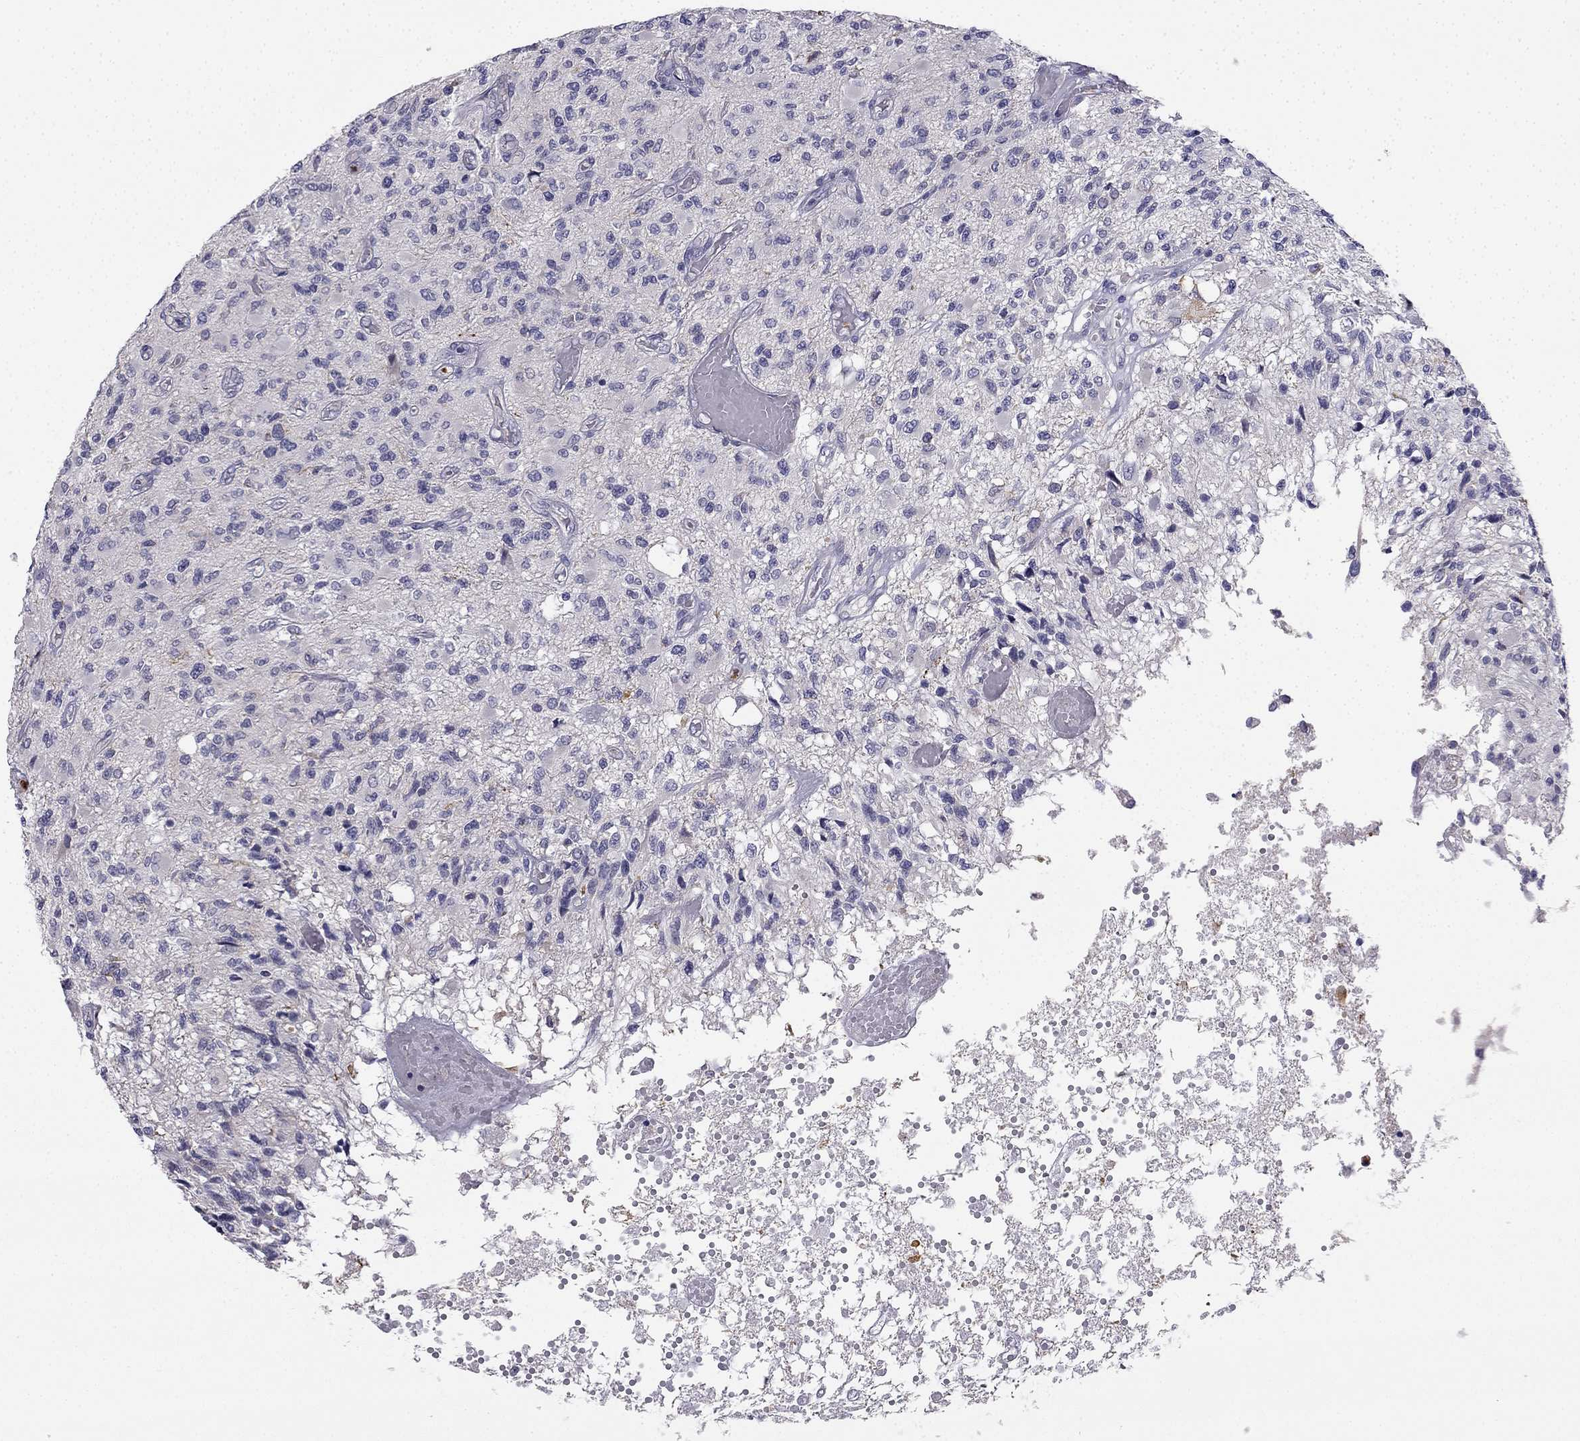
{"staining": {"intensity": "negative", "quantity": "none", "location": "none"}, "tissue": "glioma", "cell_type": "Tumor cells", "image_type": "cancer", "snomed": [{"axis": "morphology", "description": "Glioma, malignant, High grade"}, {"axis": "topography", "description": "Brain"}], "caption": "The immunohistochemistry image has no significant staining in tumor cells of malignant glioma (high-grade) tissue. (DAB immunohistochemistry with hematoxylin counter stain).", "gene": "C16orf89", "patient": {"sex": "female", "age": 63}}